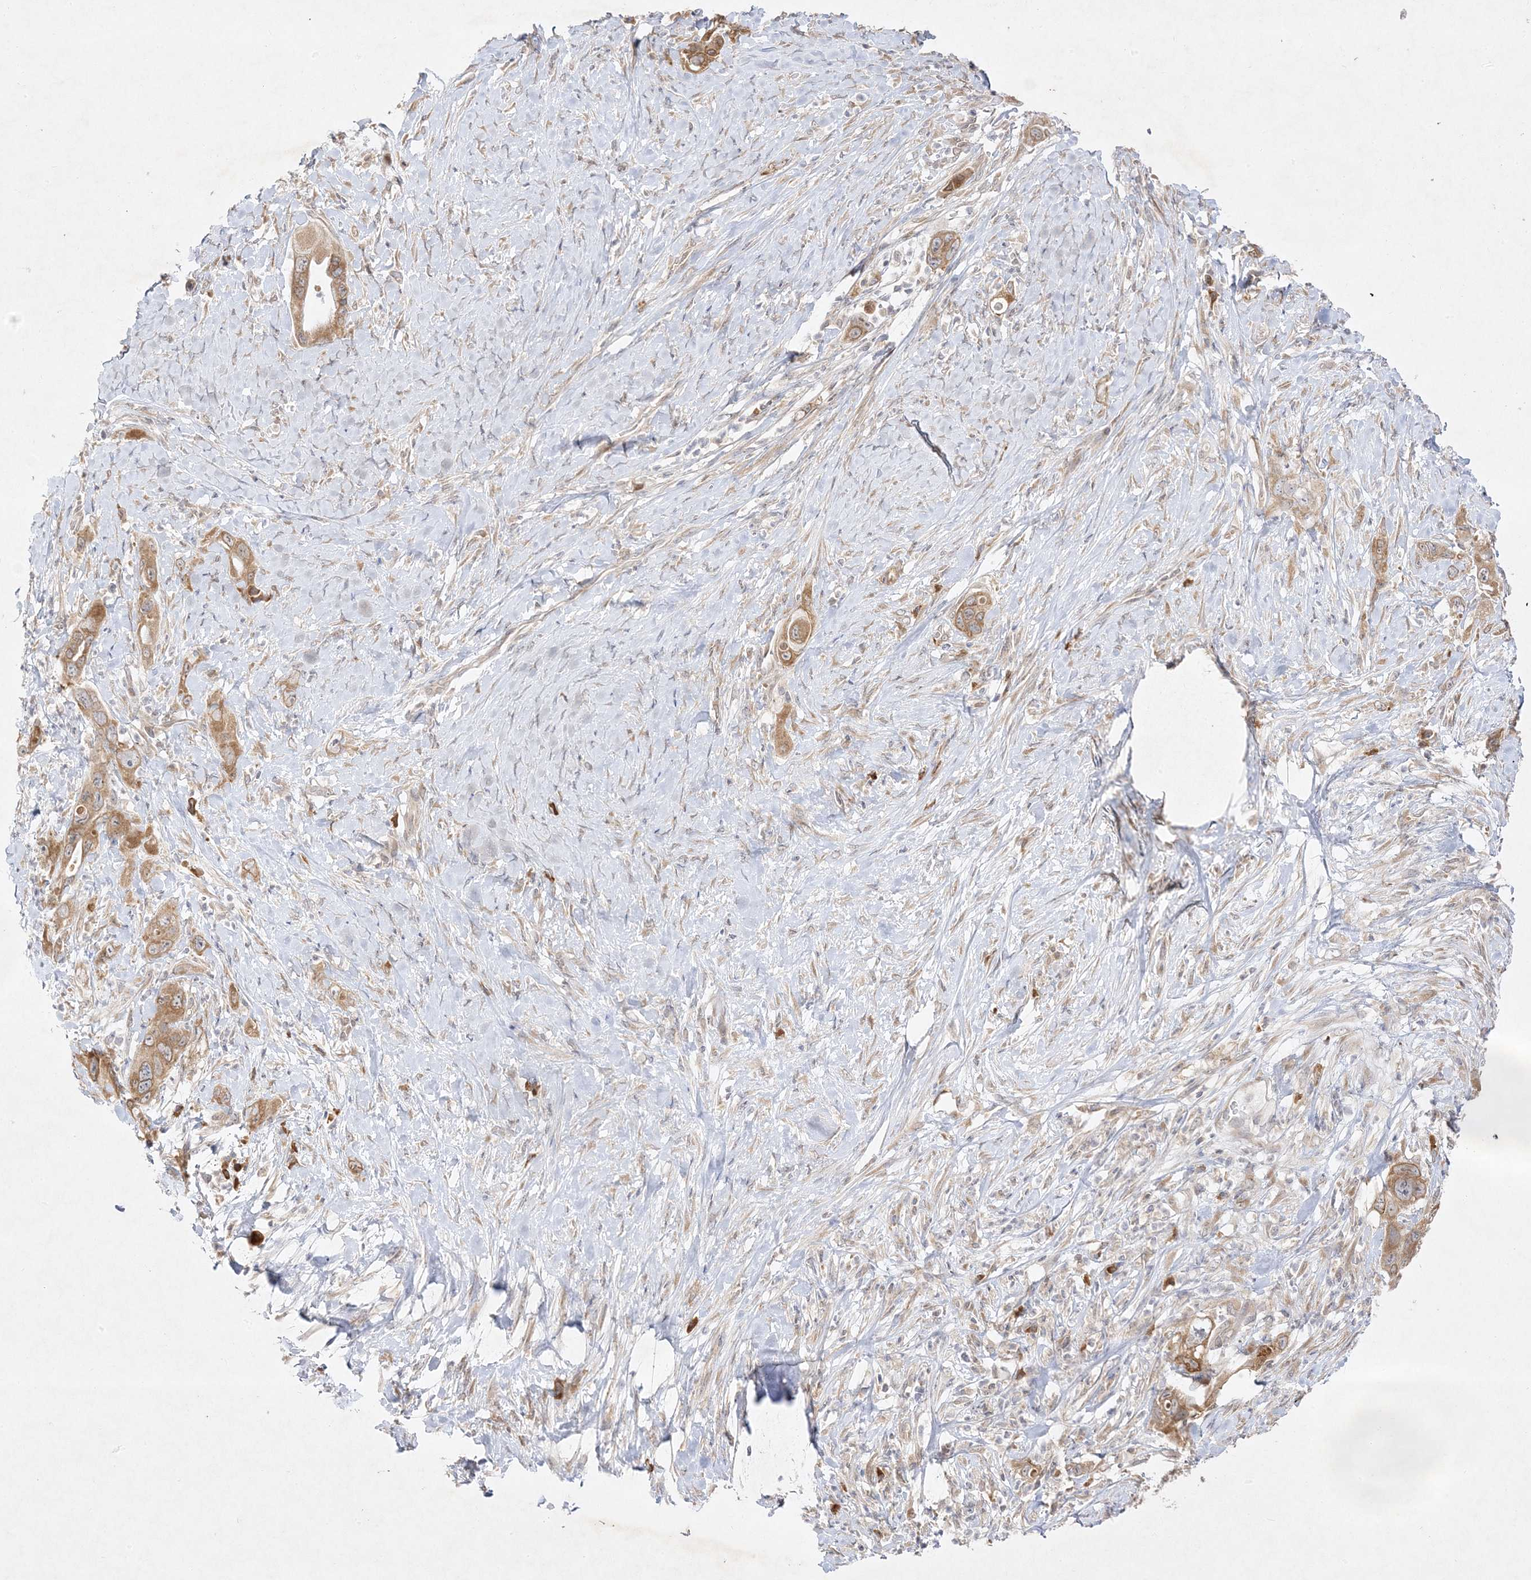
{"staining": {"intensity": "moderate", "quantity": ">75%", "location": "cytoplasmic/membranous"}, "tissue": "pancreatic cancer", "cell_type": "Tumor cells", "image_type": "cancer", "snomed": [{"axis": "morphology", "description": "Adenocarcinoma, NOS"}, {"axis": "topography", "description": "Pancreas"}], "caption": "Moderate cytoplasmic/membranous protein positivity is identified in about >75% of tumor cells in pancreatic cancer (adenocarcinoma).", "gene": "C2CD2", "patient": {"sex": "female", "age": 71}}